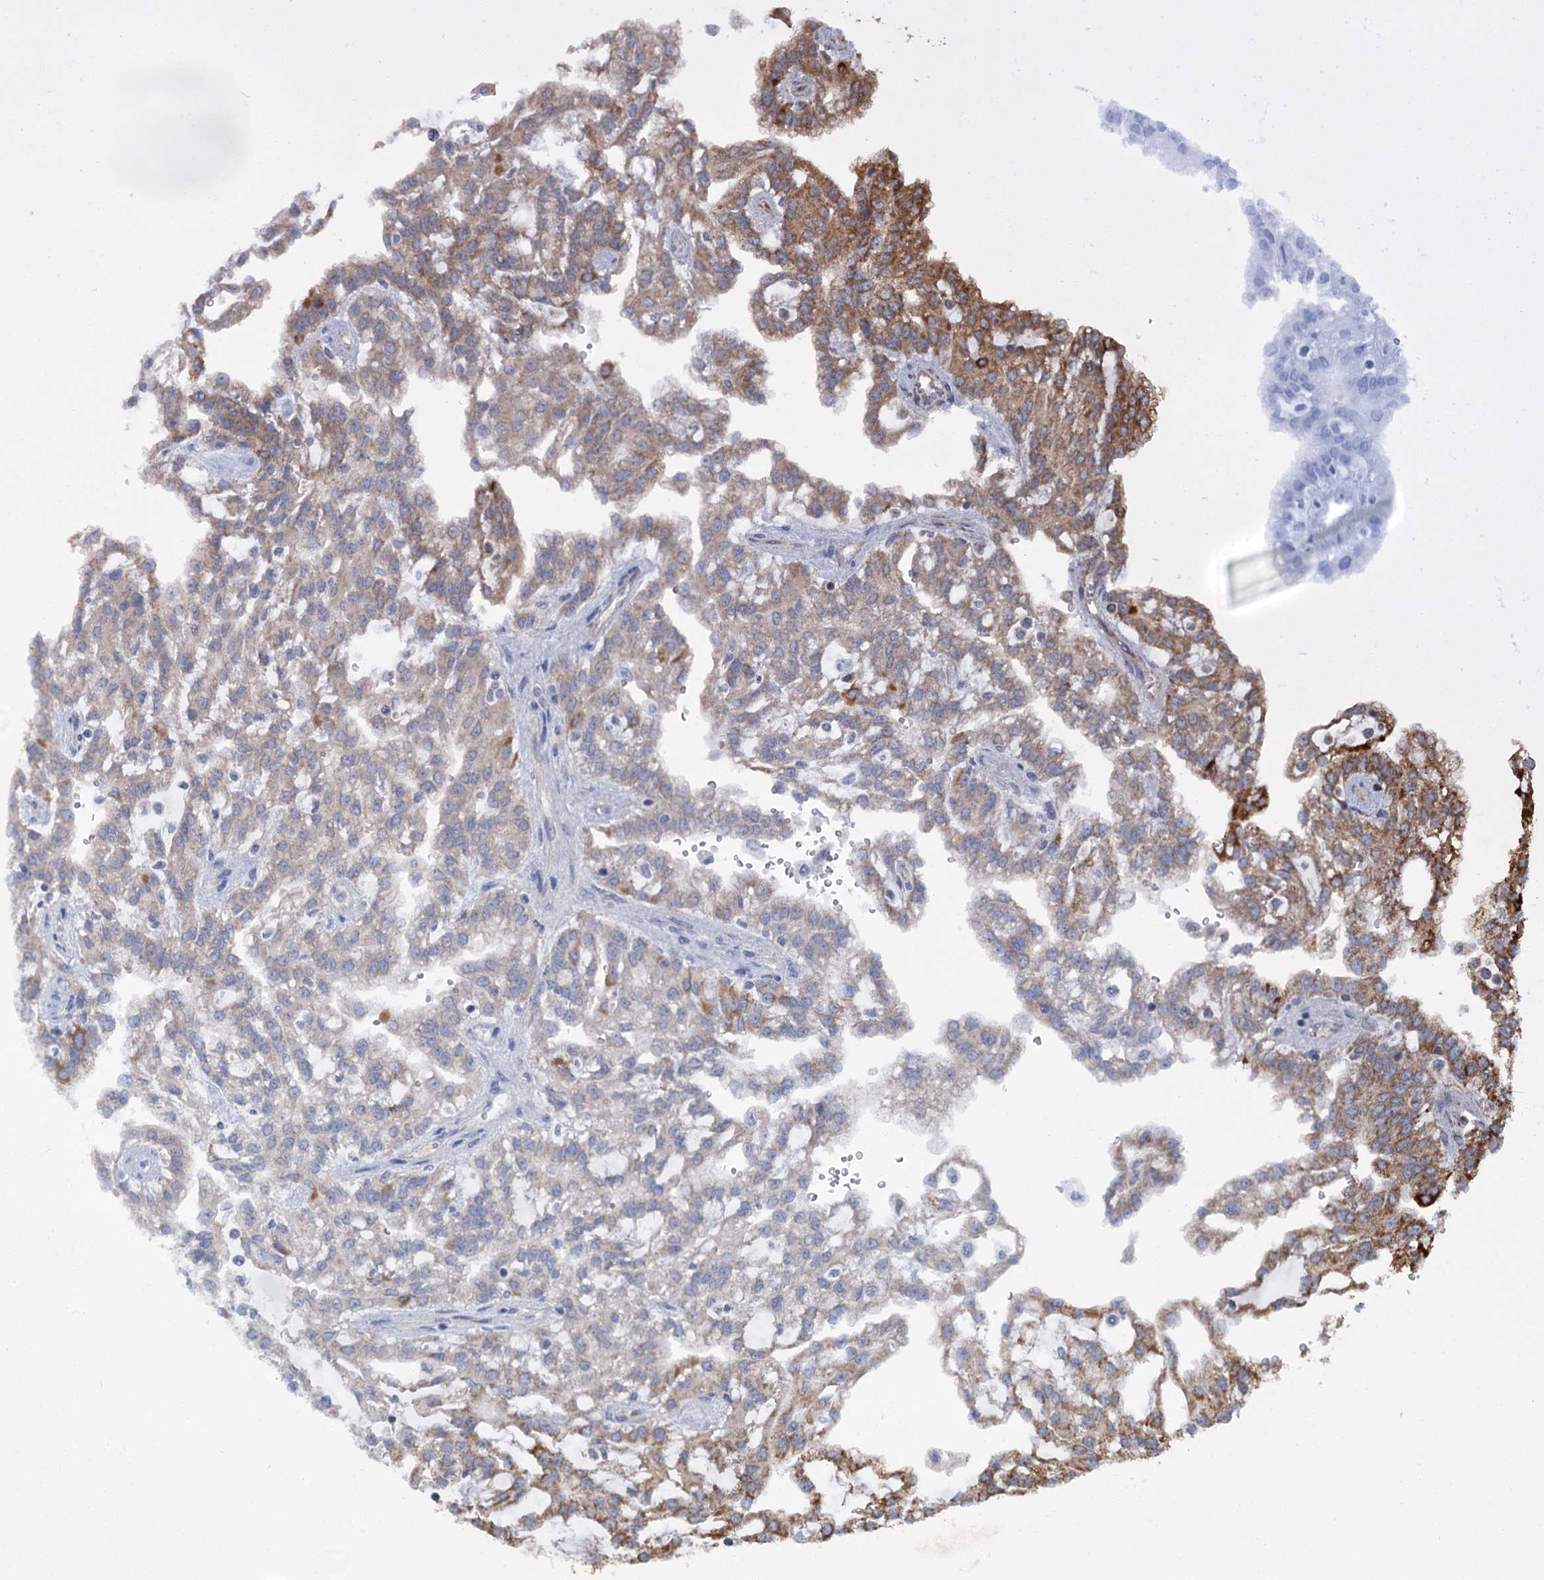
{"staining": {"intensity": "moderate", "quantity": "<25%", "location": "cytoplasmic/membranous"}, "tissue": "renal cancer", "cell_type": "Tumor cells", "image_type": "cancer", "snomed": [{"axis": "morphology", "description": "Adenocarcinoma, NOS"}, {"axis": "topography", "description": "Kidney"}], "caption": "About <25% of tumor cells in human renal cancer show moderate cytoplasmic/membranous protein expression as visualized by brown immunohistochemical staining.", "gene": "DYNC2H1", "patient": {"sex": "male", "age": 63}}